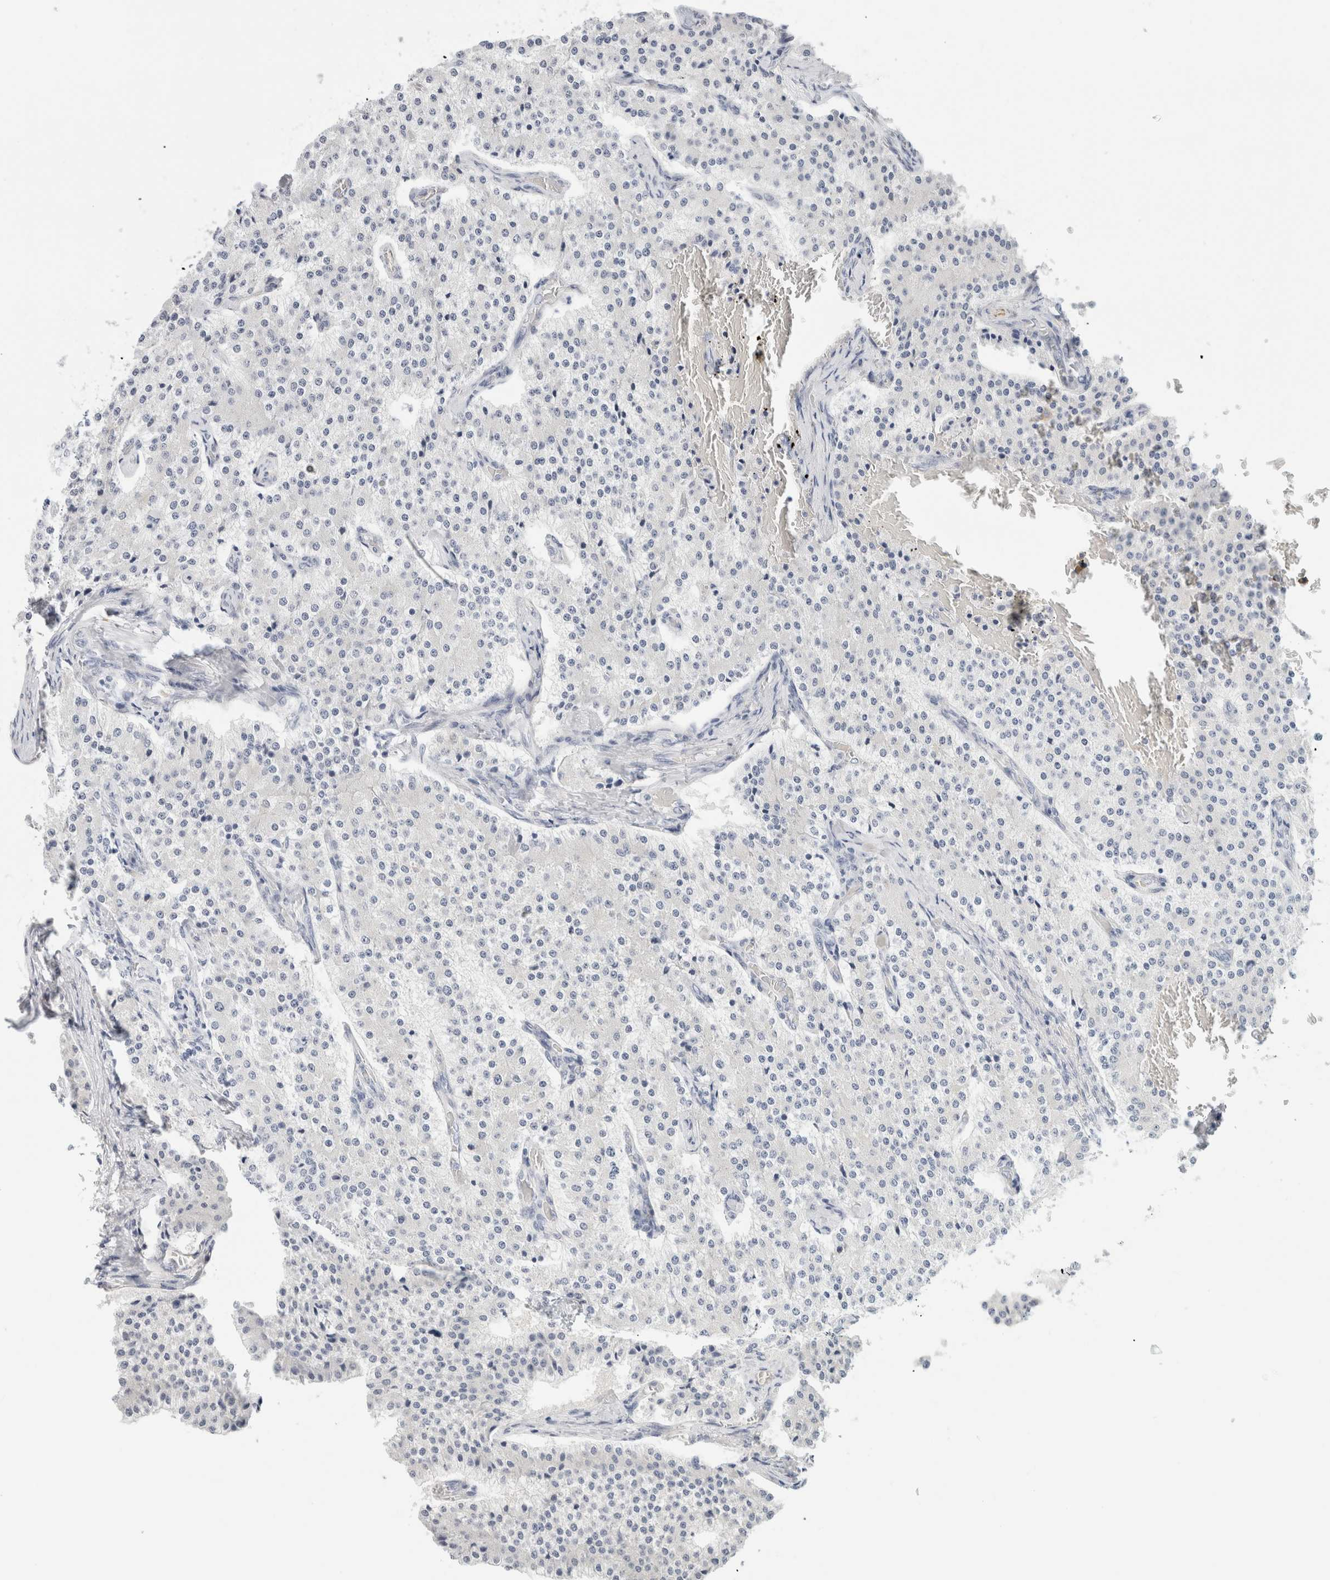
{"staining": {"intensity": "negative", "quantity": "none", "location": "none"}, "tissue": "carcinoid", "cell_type": "Tumor cells", "image_type": "cancer", "snomed": [{"axis": "morphology", "description": "Carcinoid, malignant, NOS"}, {"axis": "topography", "description": "Colon"}], "caption": "Tumor cells show no significant protein staining in carcinoid (malignant).", "gene": "RTN4", "patient": {"sex": "female", "age": 52}}